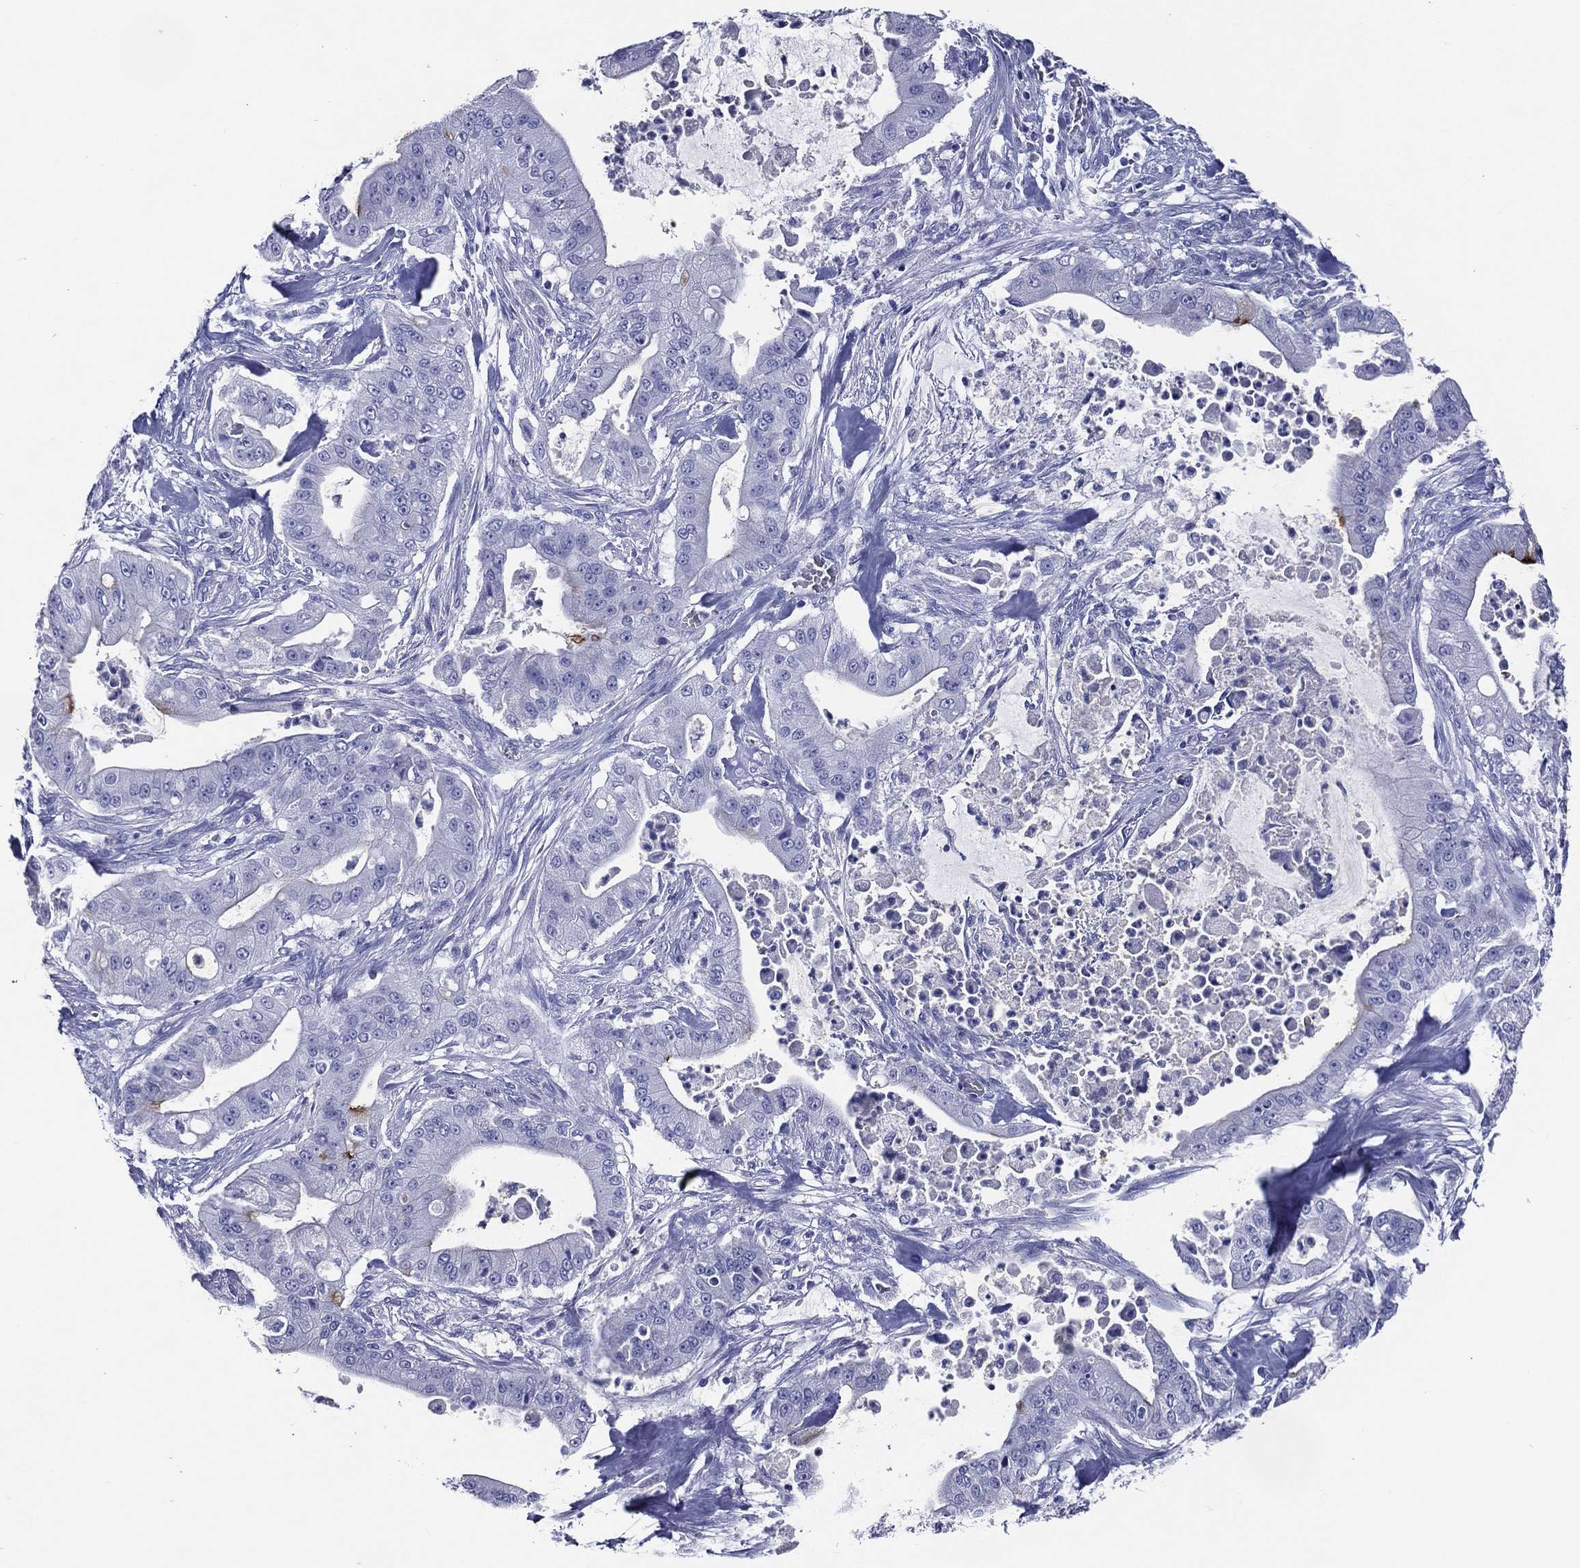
{"staining": {"intensity": "negative", "quantity": "none", "location": "none"}, "tissue": "pancreatic cancer", "cell_type": "Tumor cells", "image_type": "cancer", "snomed": [{"axis": "morphology", "description": "Normal tissue, NOS"}, {"axis": "morphology", "description": "Inflammation, NOS"}, {"axis": "morphology", "description": "Adenocarcinoma, NOS"}, {"axis": "topography", "description": "Pancreas"}], "caption": "Tumor cells are negative for brown protein staining in pancreatic adenocarcinoma.", "gene": "ACE2", "patient": {"sex": "male", "age": 57}}